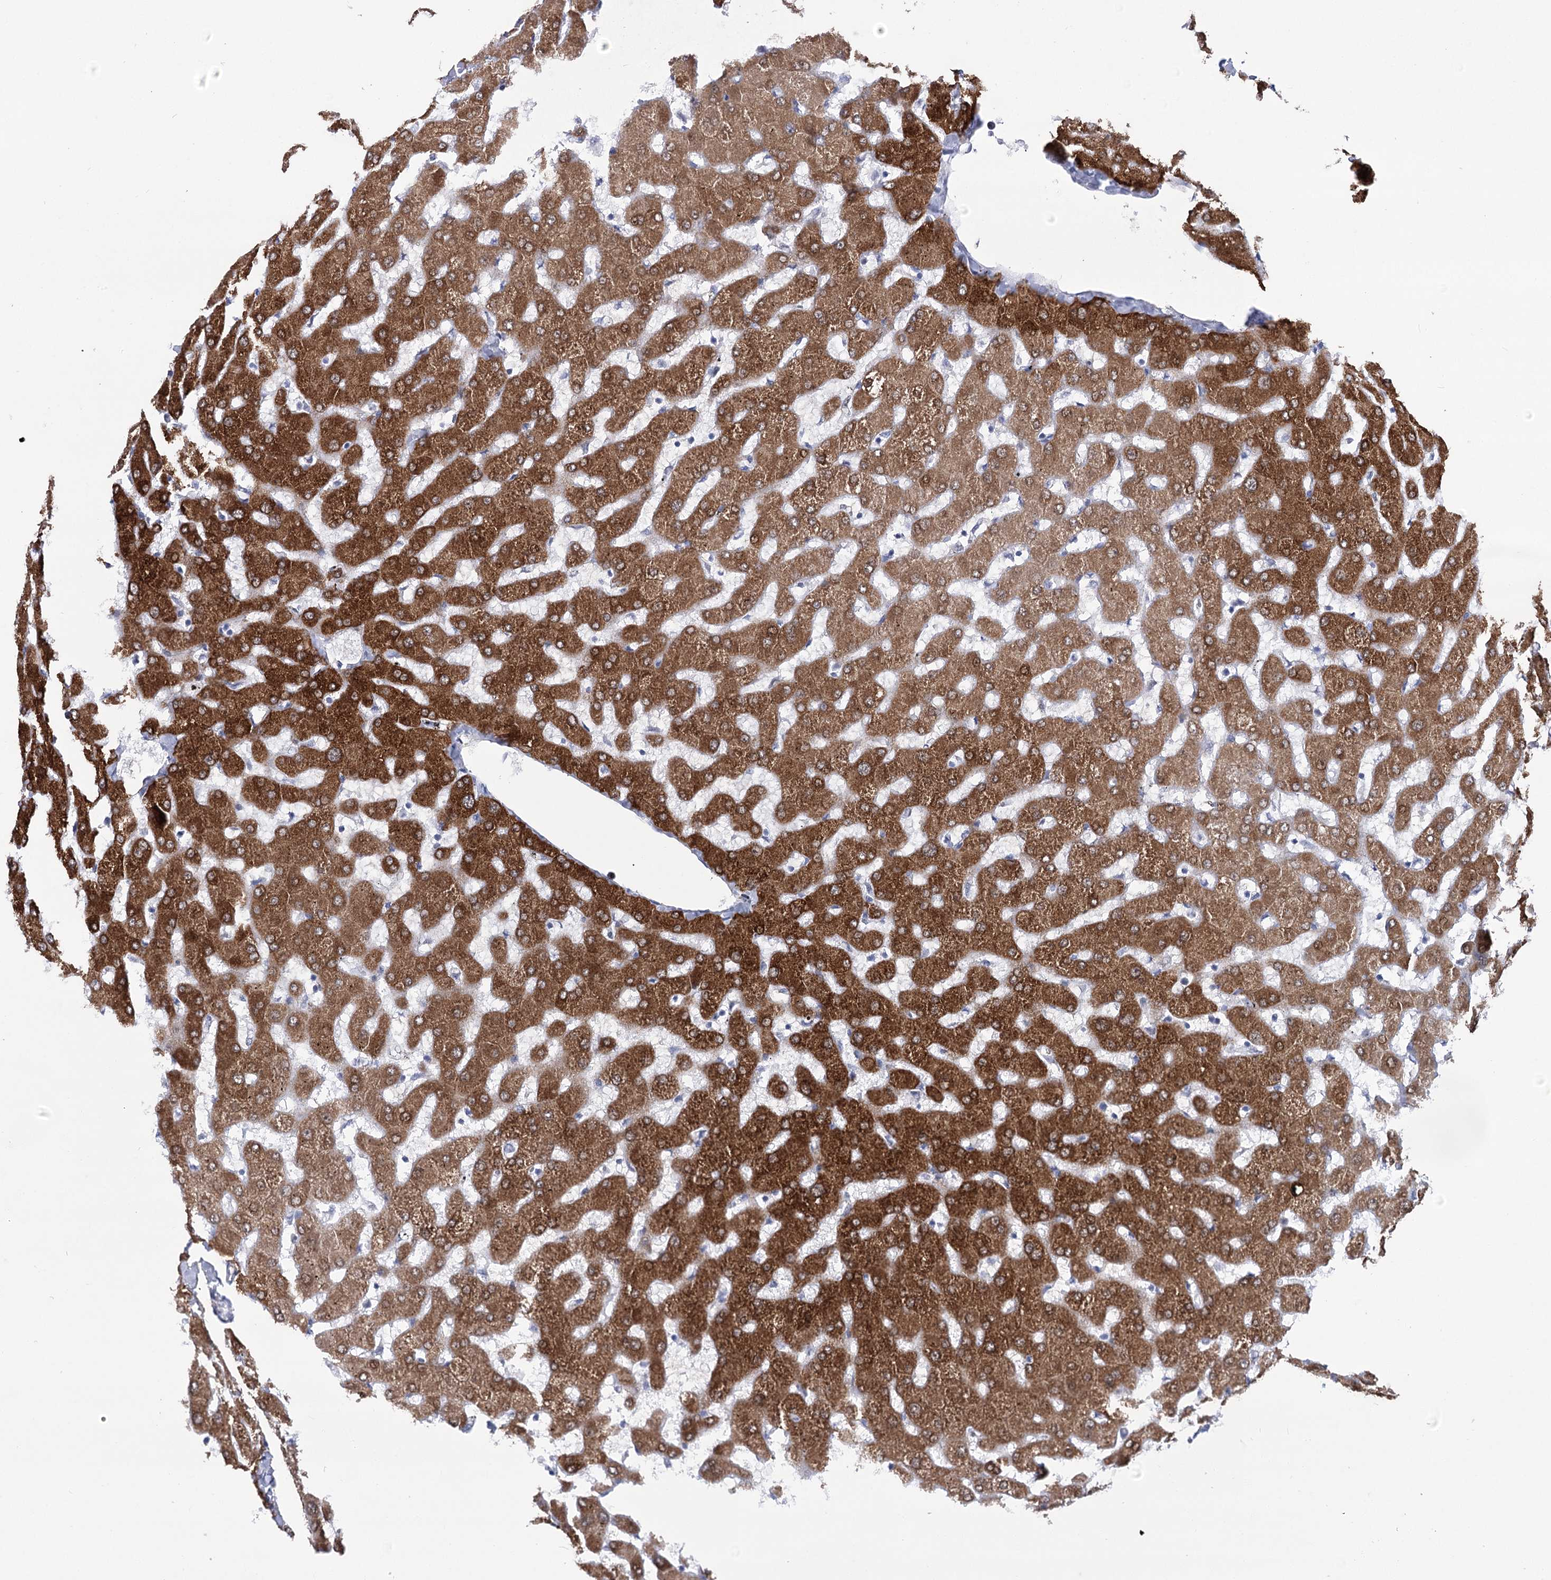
{"staining": {"intensity": "weak", "quantity": "25%-75%", "location": "cytoplasmic/membranous"}, "tissue": "liver", "cell_type": "Cholangiocytes", "image_type": "normal", "snomed": [{"axis": "morphology", "description": "Normal tissue, NOS"}, {"axis": "topography", "description": "Liver"}], "caption": "An image of human liver stained for a protein displays weak cytoplasmic/membranous brown staining in cholangiocytes. (Brightfield microscopy of DAB IHC at high magnification).", "gene": "NRAP", "patient": {"sex": "female", "age": 63}}